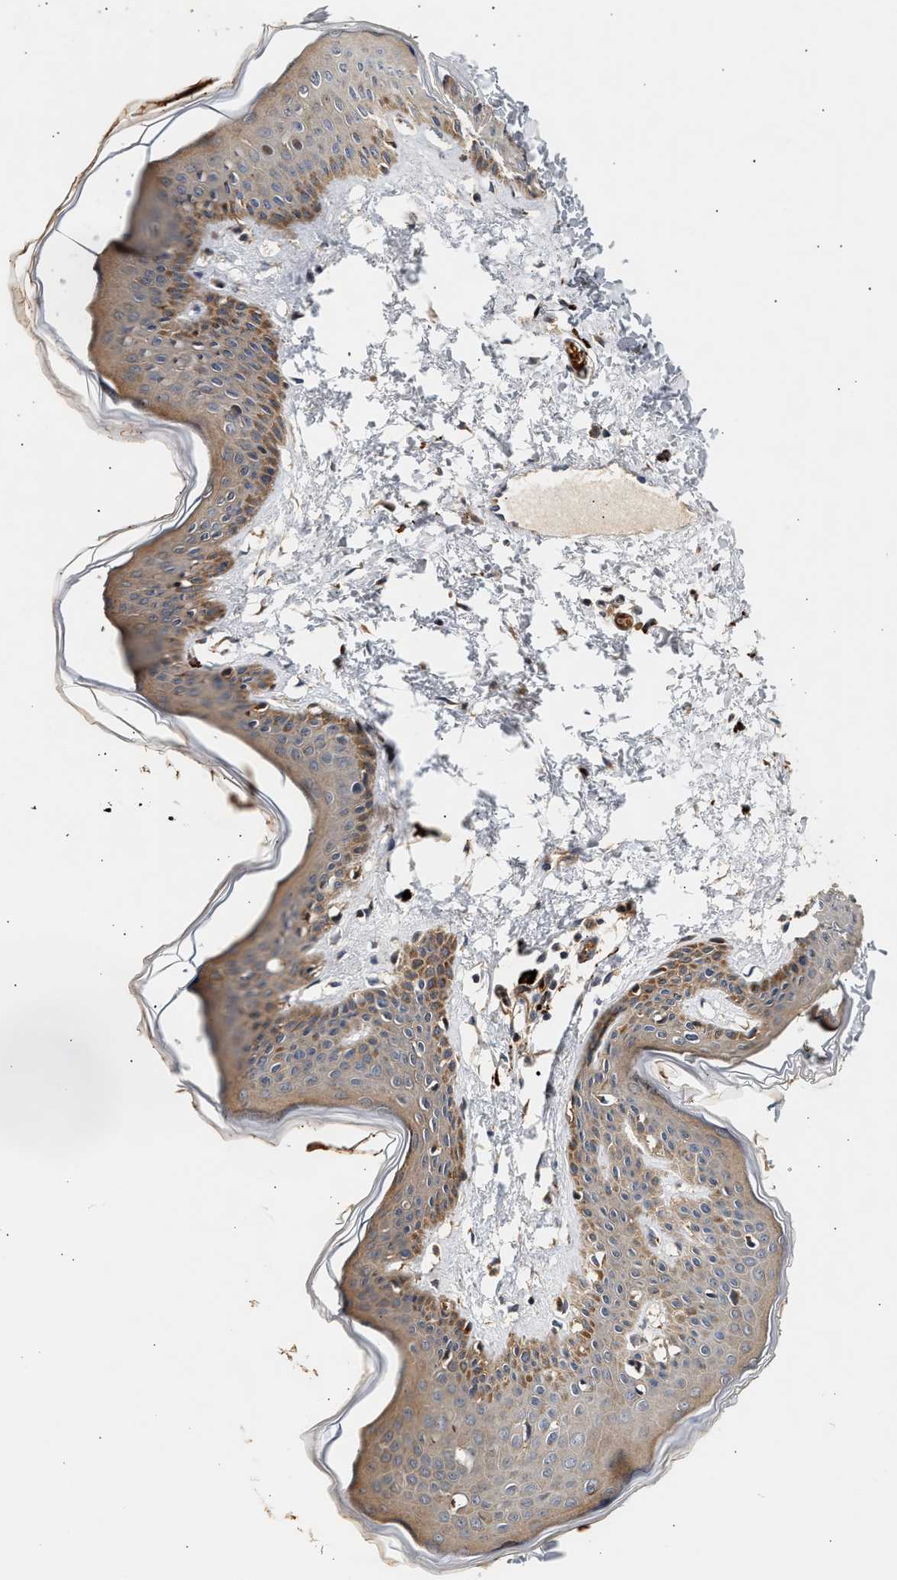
{"staining": {"intensity": "moderate", "quantity": ">75%", "location": "cytoplasmic/membranous"}, "tissue": "skin", "cell_type": "Fibroblasts", "image_type": "normal", "snomed": [{"axis": "morphology", "description": "Normal tissue, NOS"}, {"axis": "topography", "description": "Skin"}], "caption": "Immunohistochemical staining of normal skin displays moderate cytoplasmic/membranous protein staining in approximately >75% of fibroblasts.", "gene": "PLD3", "patient": {"sex": "female", "age": 17}}